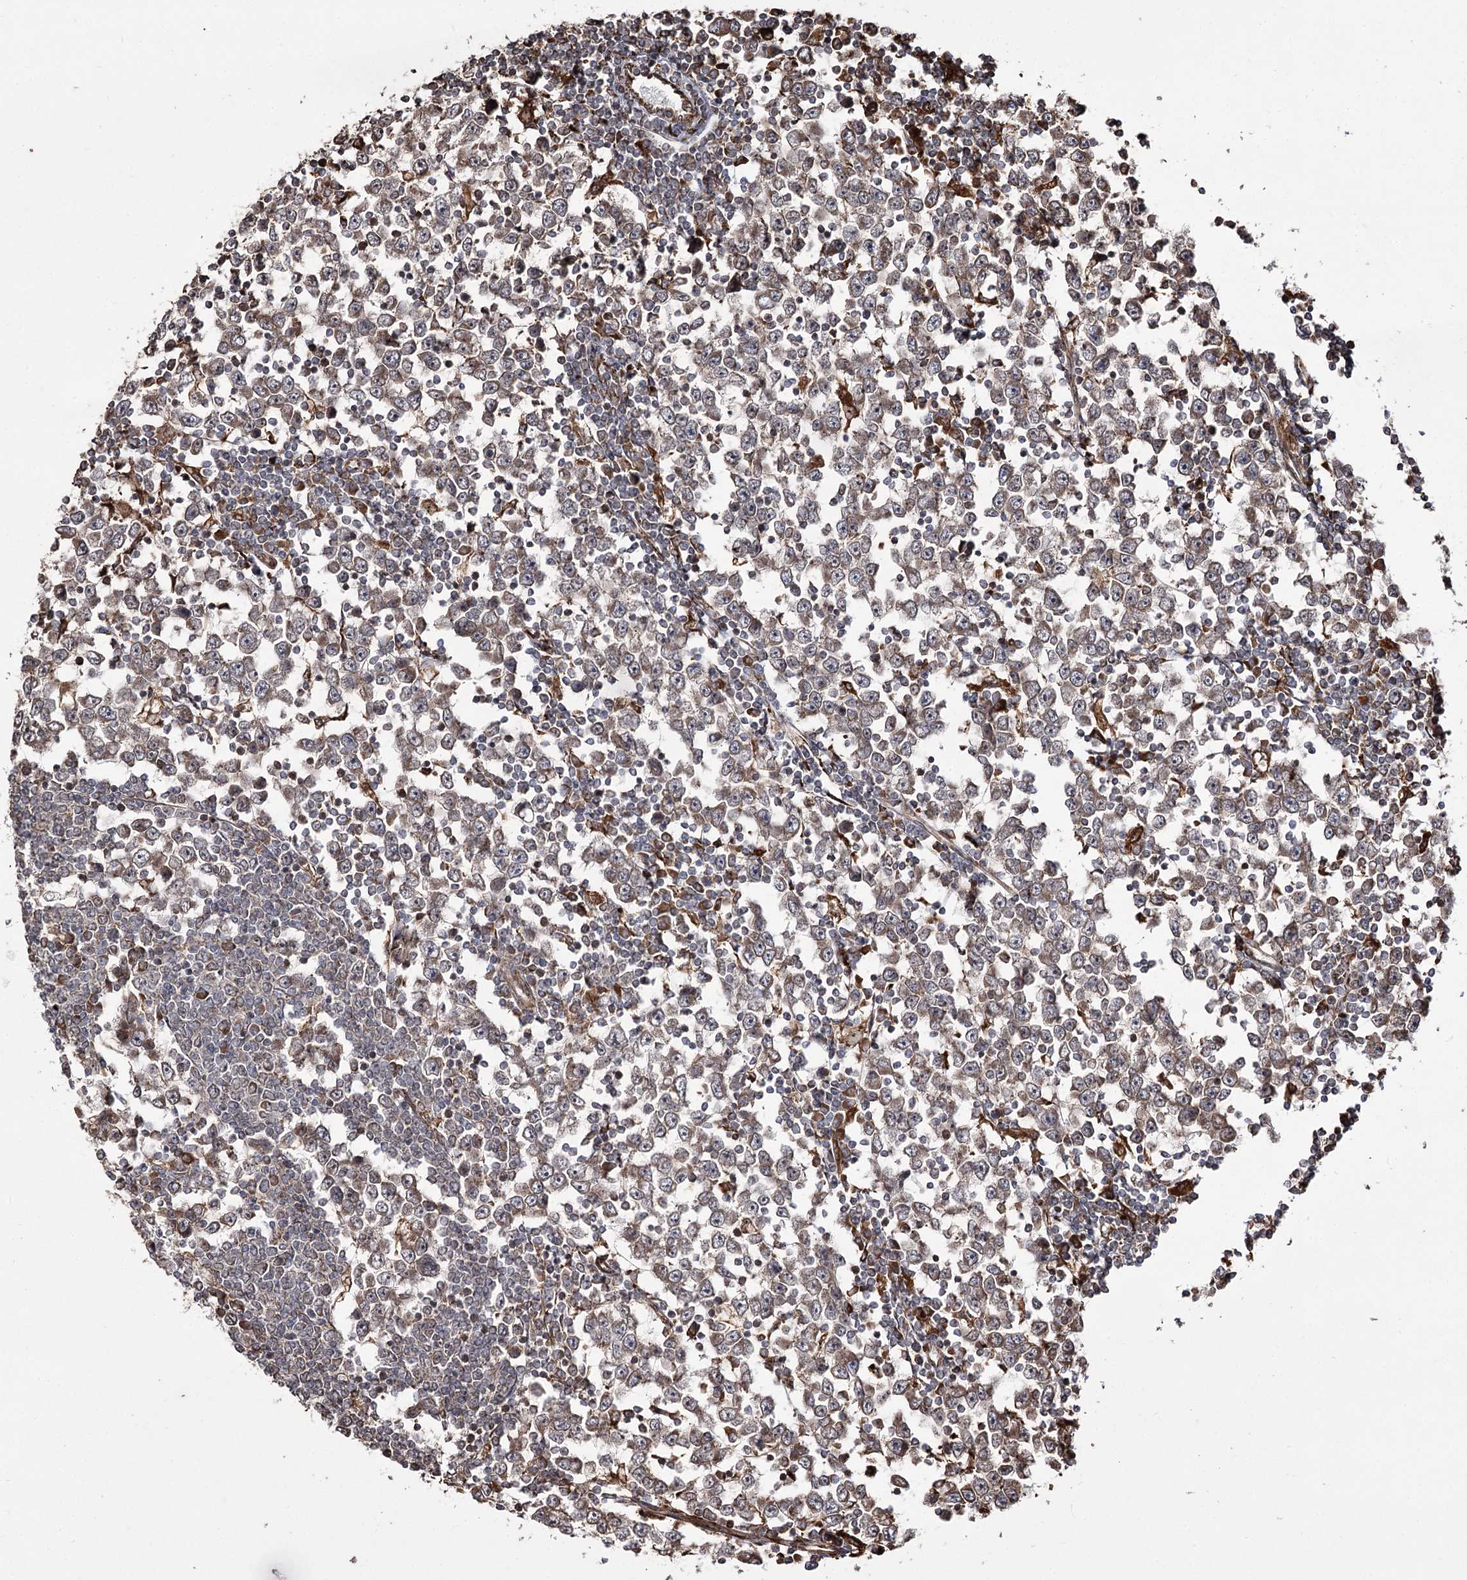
{"staining": {"intensity": "weak", "quantity": ">75%", "location": "cytoplasmic/membranous"}, "tissue": "testis cancer", "cell_type": "Tumor cells", "image_type": "cancer", "snomed": [{"axis": "morphology", "description": "Seminoma, NOS"}, {"axis": "topography", "description": "Testis"}], "caption": "Immunohistochemical staining of testis cancer (seminoma) displays low levels of weak cytoplasmic/membranous positivity in about >75% of tumor cells.", "gene": "FANCL", "patient": {"sex": "male", "age": 65}}